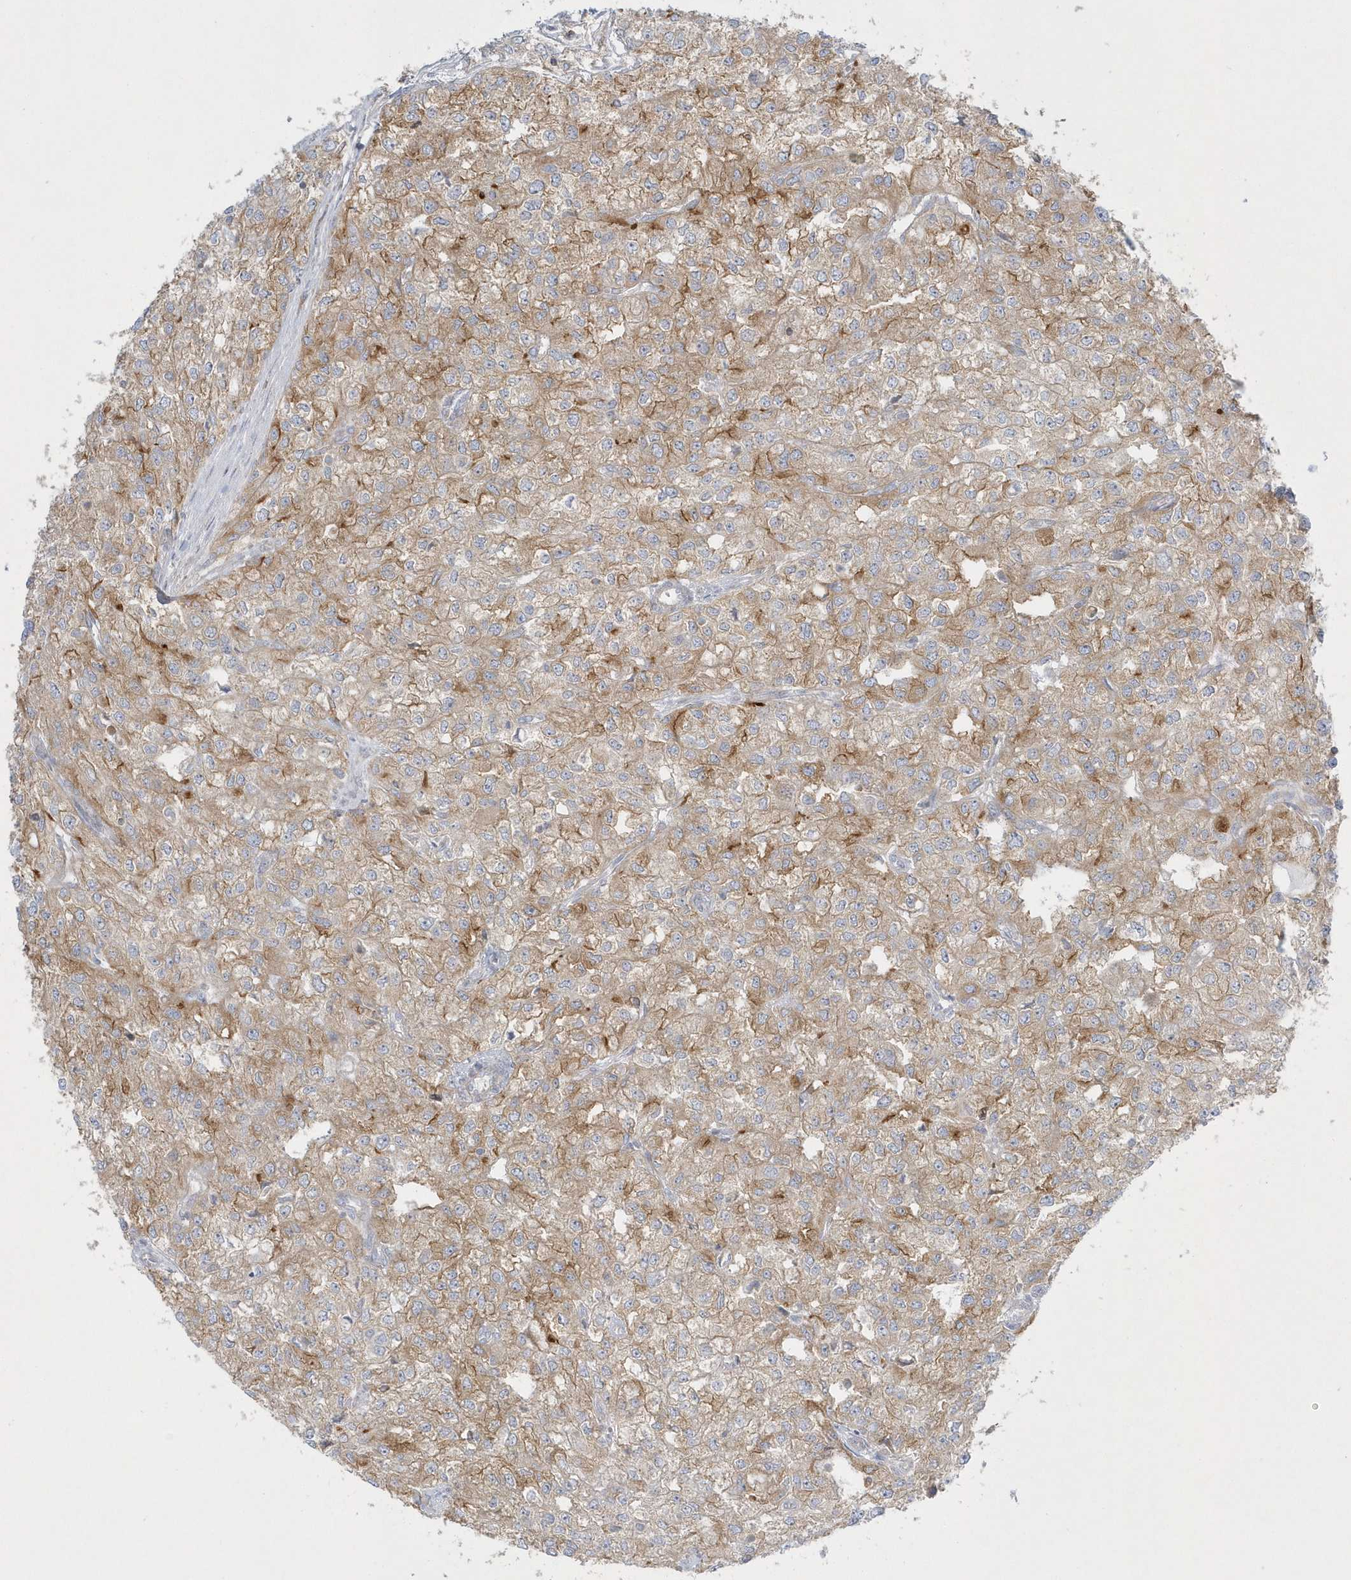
{"staining": {"intensity": "moderate", "quantity": ">75%", "location": "cytoplasmic/membranous"}, "tissue": "renal cancer", "cell_type": "Tumor cells", "image_type": "cancer", "snomed": [{"axis": "morphology", "description": "Adenocarcinoma, NOS"}, {"axis": "topography", "description": "Kidney"}], "caption": "The histopathology image exhibits staining of renal adenocarcinoma, revealing moderate cytoplasmic/membranous protein staining (brown color) within tumor cells.", "gene": "DNAJC18", "patient": {"sex": "female", "age": 54}}